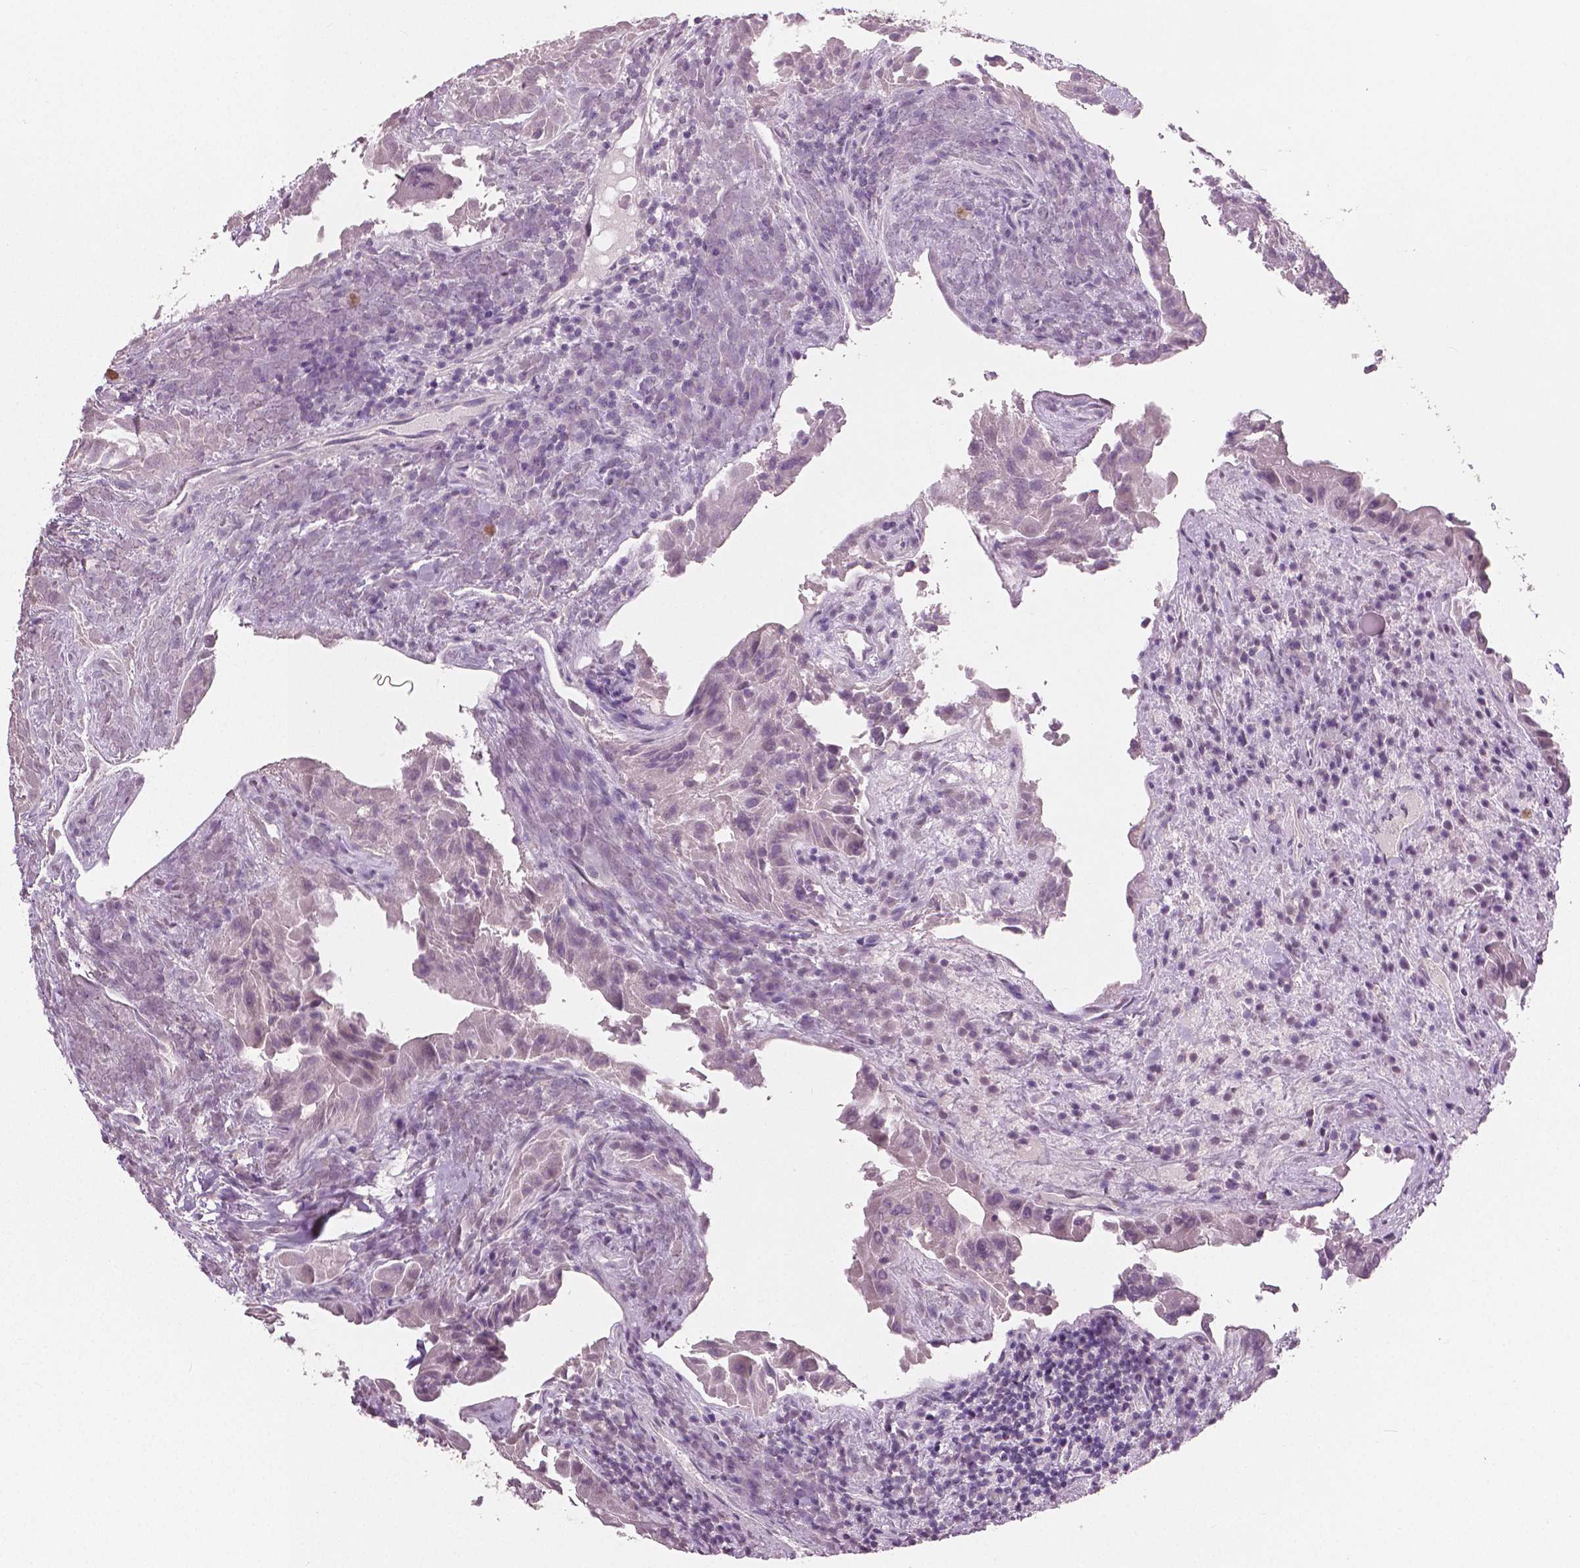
{"staining": {"intensity": "negative", "quantity": "none", "location": "none"}, "tissue": "thyroid cancer", "cell_type": "Tumor cells", "image_type": "cancer", "snomed": [{"axis": "morphology", "description": "Papillary adenocarcinoma, NOS"}, {"axis": "topography", "description": "Thyroid gland"}], "caption": "Immunohistochemistry (IHC) photomicrograph of neoplastic tissue: thyroid cancer (papillary adenocarcinoma) stained with DAB (3,3'-diaminobenzidine) reveals no significant protein positivity in tumor cells.", "gene": "NECAB1", "patient": {"sex": "female", "age": 37}}